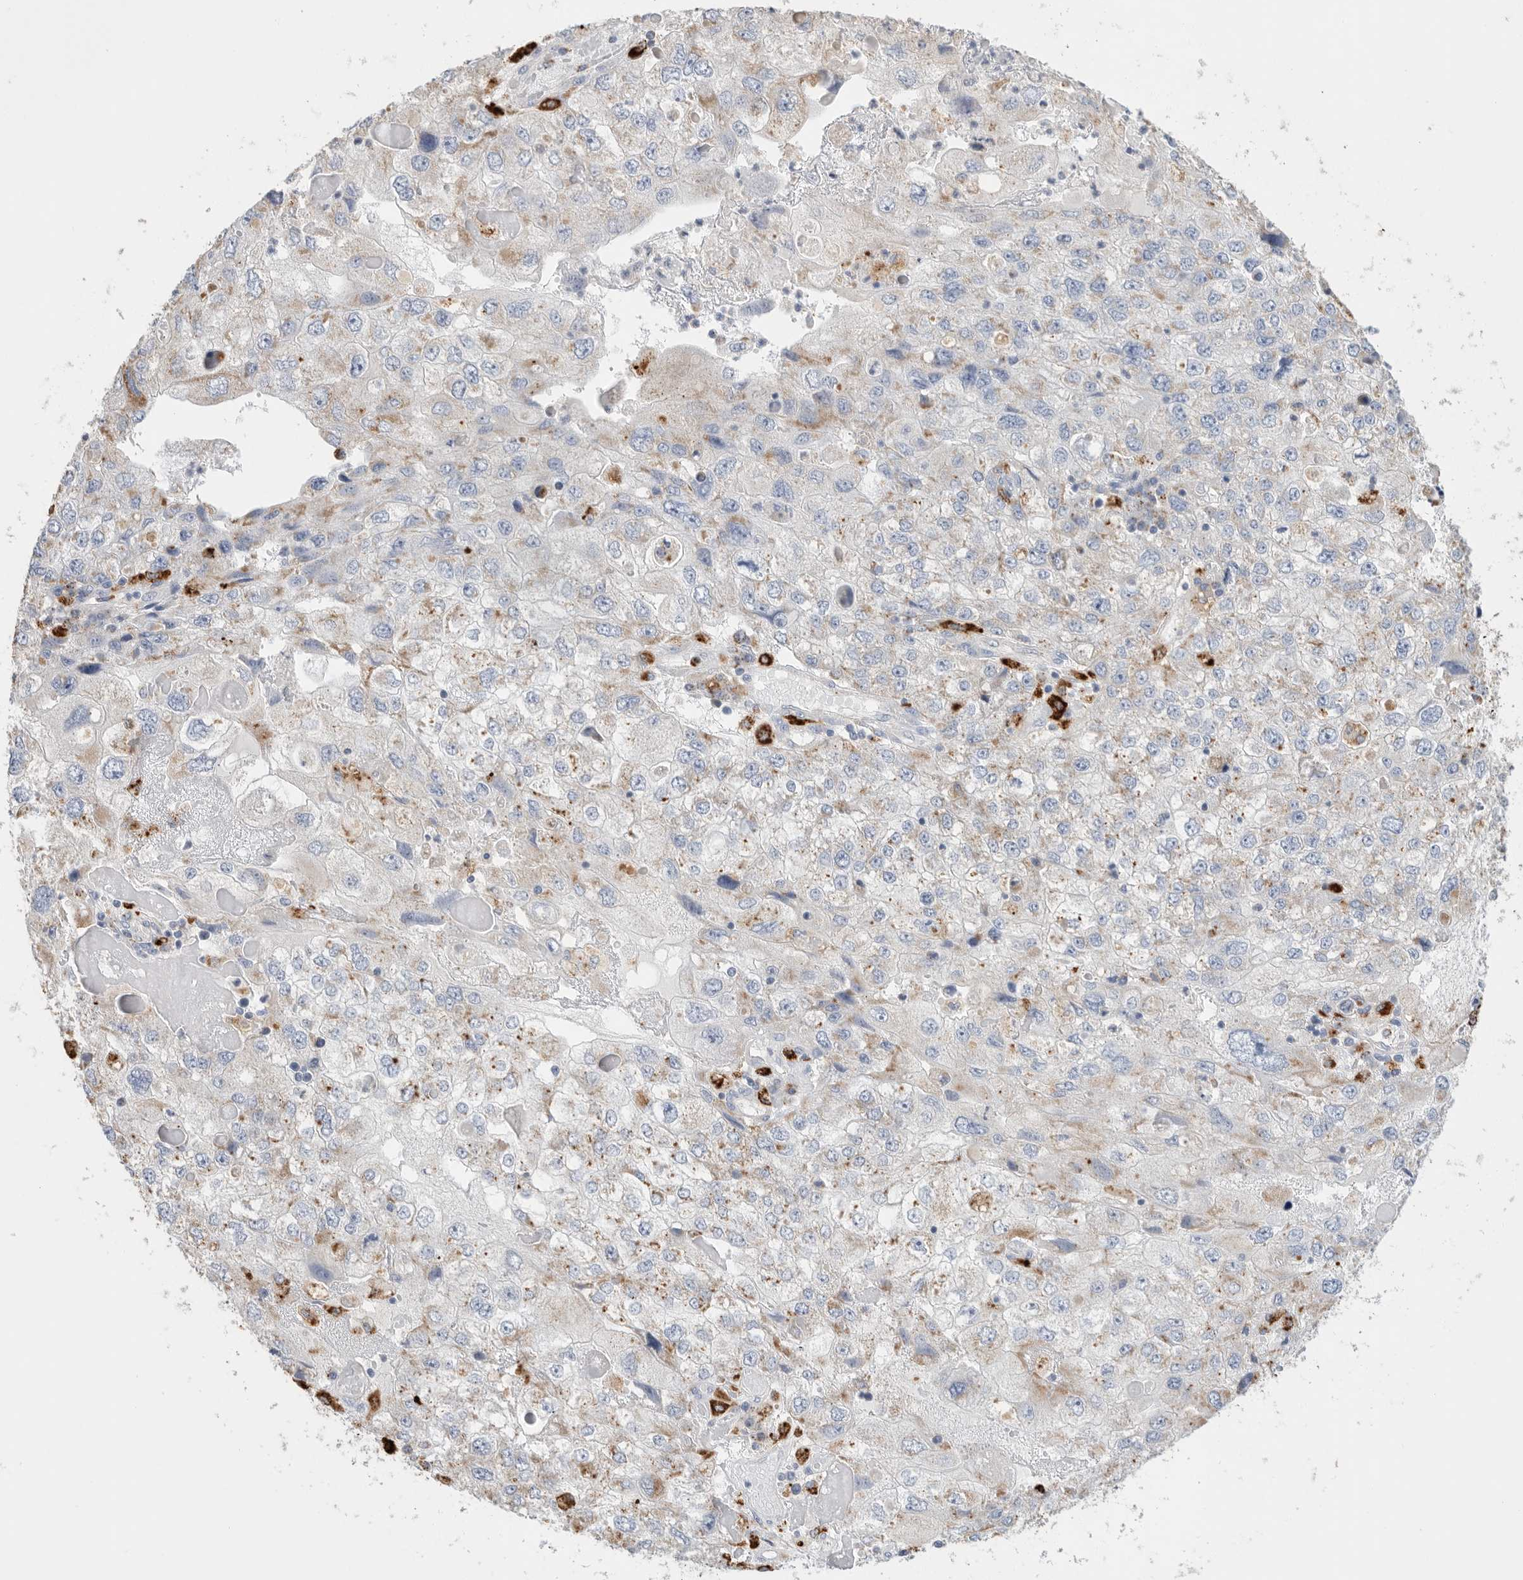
{"staining": {"intensity": "strong", "quantity": "<25%", "location": "cytoplasmic/membranous,nuclear"}, "tissue": "endometrial cancer", "cell_type": "Tumor cells", "image_type": "cancer", "snomed": [{"axis": "morphology", "description": "Adenocarcinoma, NOS"}, {"axis": "topography", "description": "Endometrium"}], "caption": "This image displays IHC staining of endometrial cancer (adenocarcinoma), with medium strong cytoplasmic/membranous and nuclear staining in about <25% of tumor cells.", "gene": "GGH", "patient": {"sex": "female", "age": 49}}